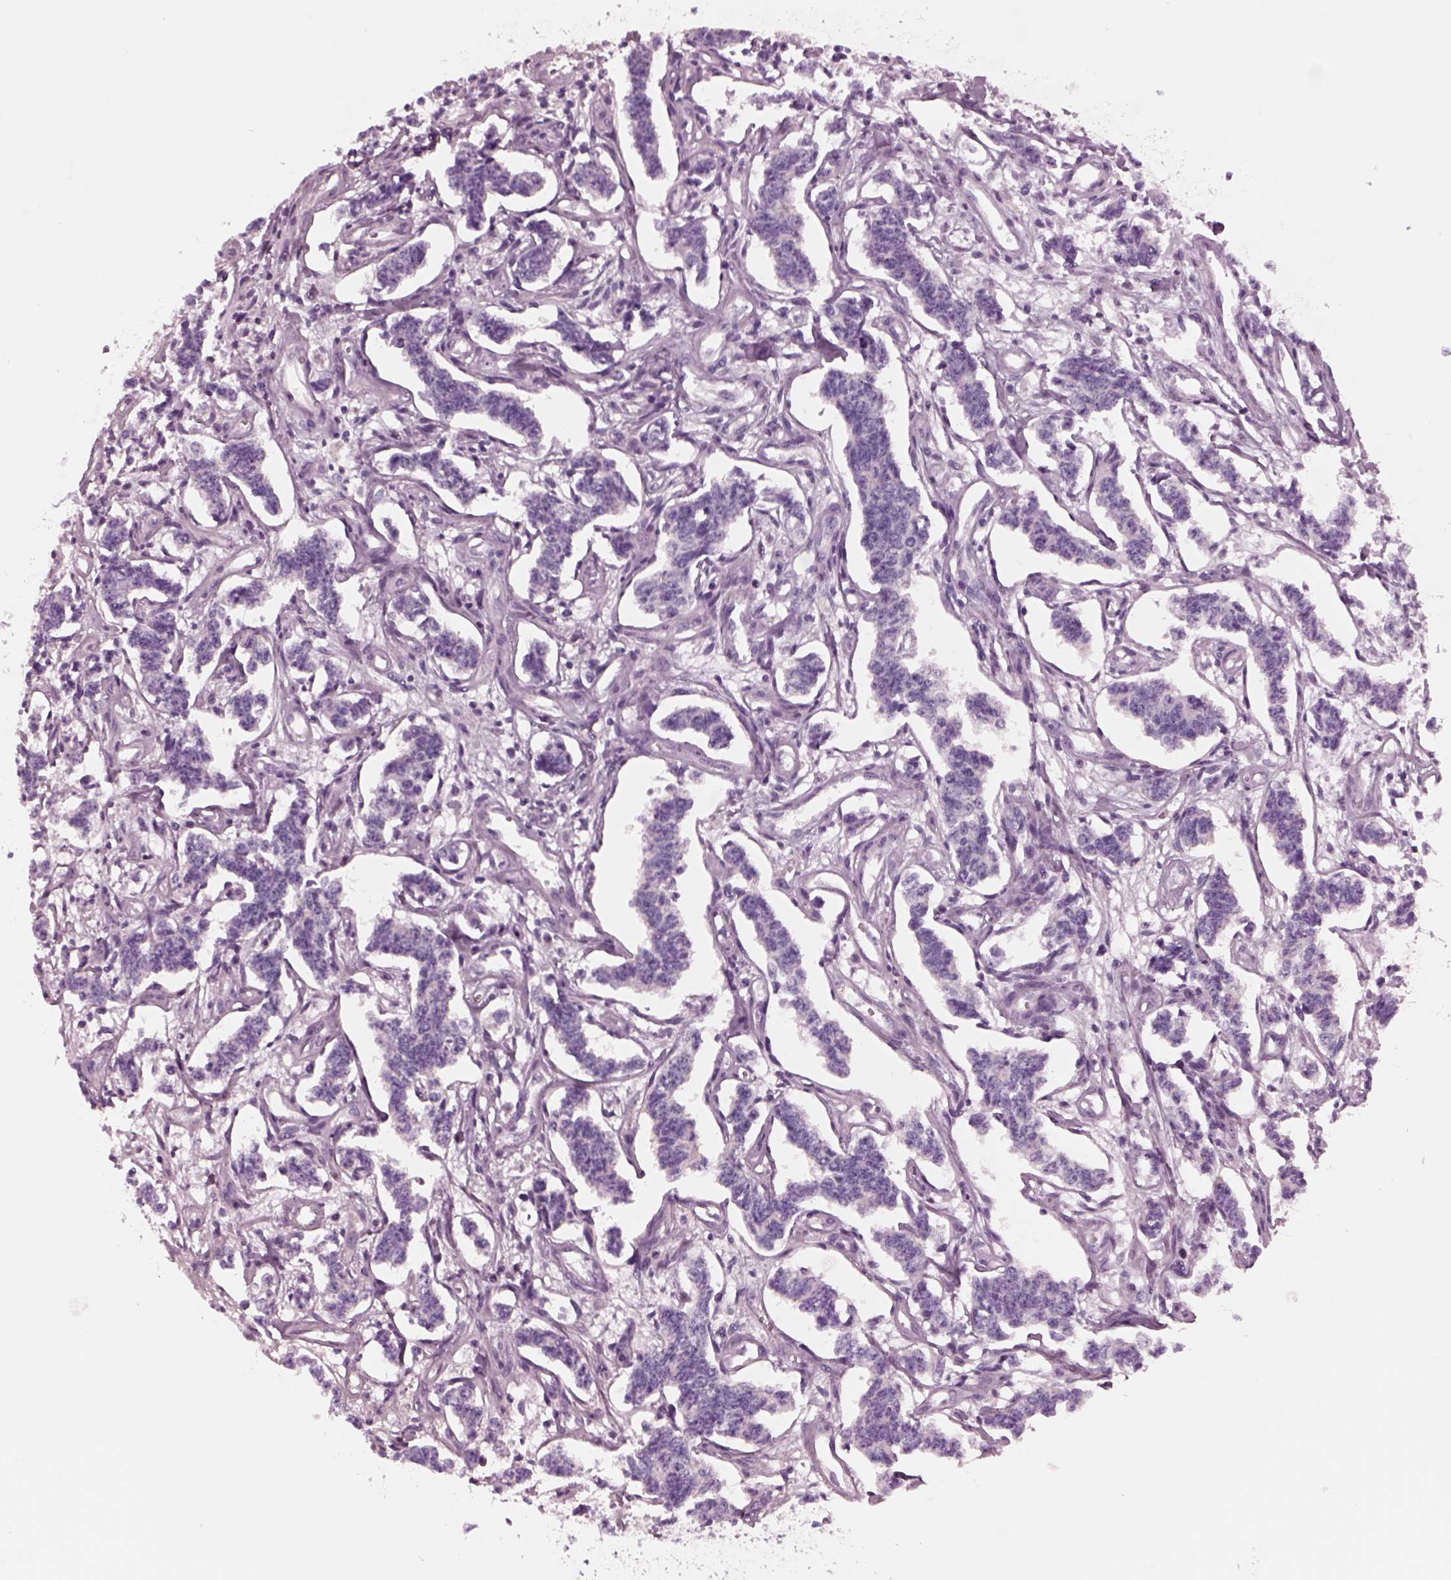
{"staining": {"intensity": "negative", "quantity": "none", "location": "none"}, "tissue": "carcinoid", "cell_type": "Tumor cells", "image_type": "cancer", "snomed": [{"axis": "morphology", "description": "Carcinoid, malignant, NOS"}, {"axis": "topography", "description": "Kidney"}], "caption": "Histopathology image shows no significant protein staining in tumor cells of carcinoid (malignant). Brightfield microscopy of immunohistochemistry stained with DAB (3,3'-diaminobenzidine) (brown) and hematoxylin (blue), captured at high magnification.", "gene": "GDF11", "patient": {"sex": "female", "age": 41}}